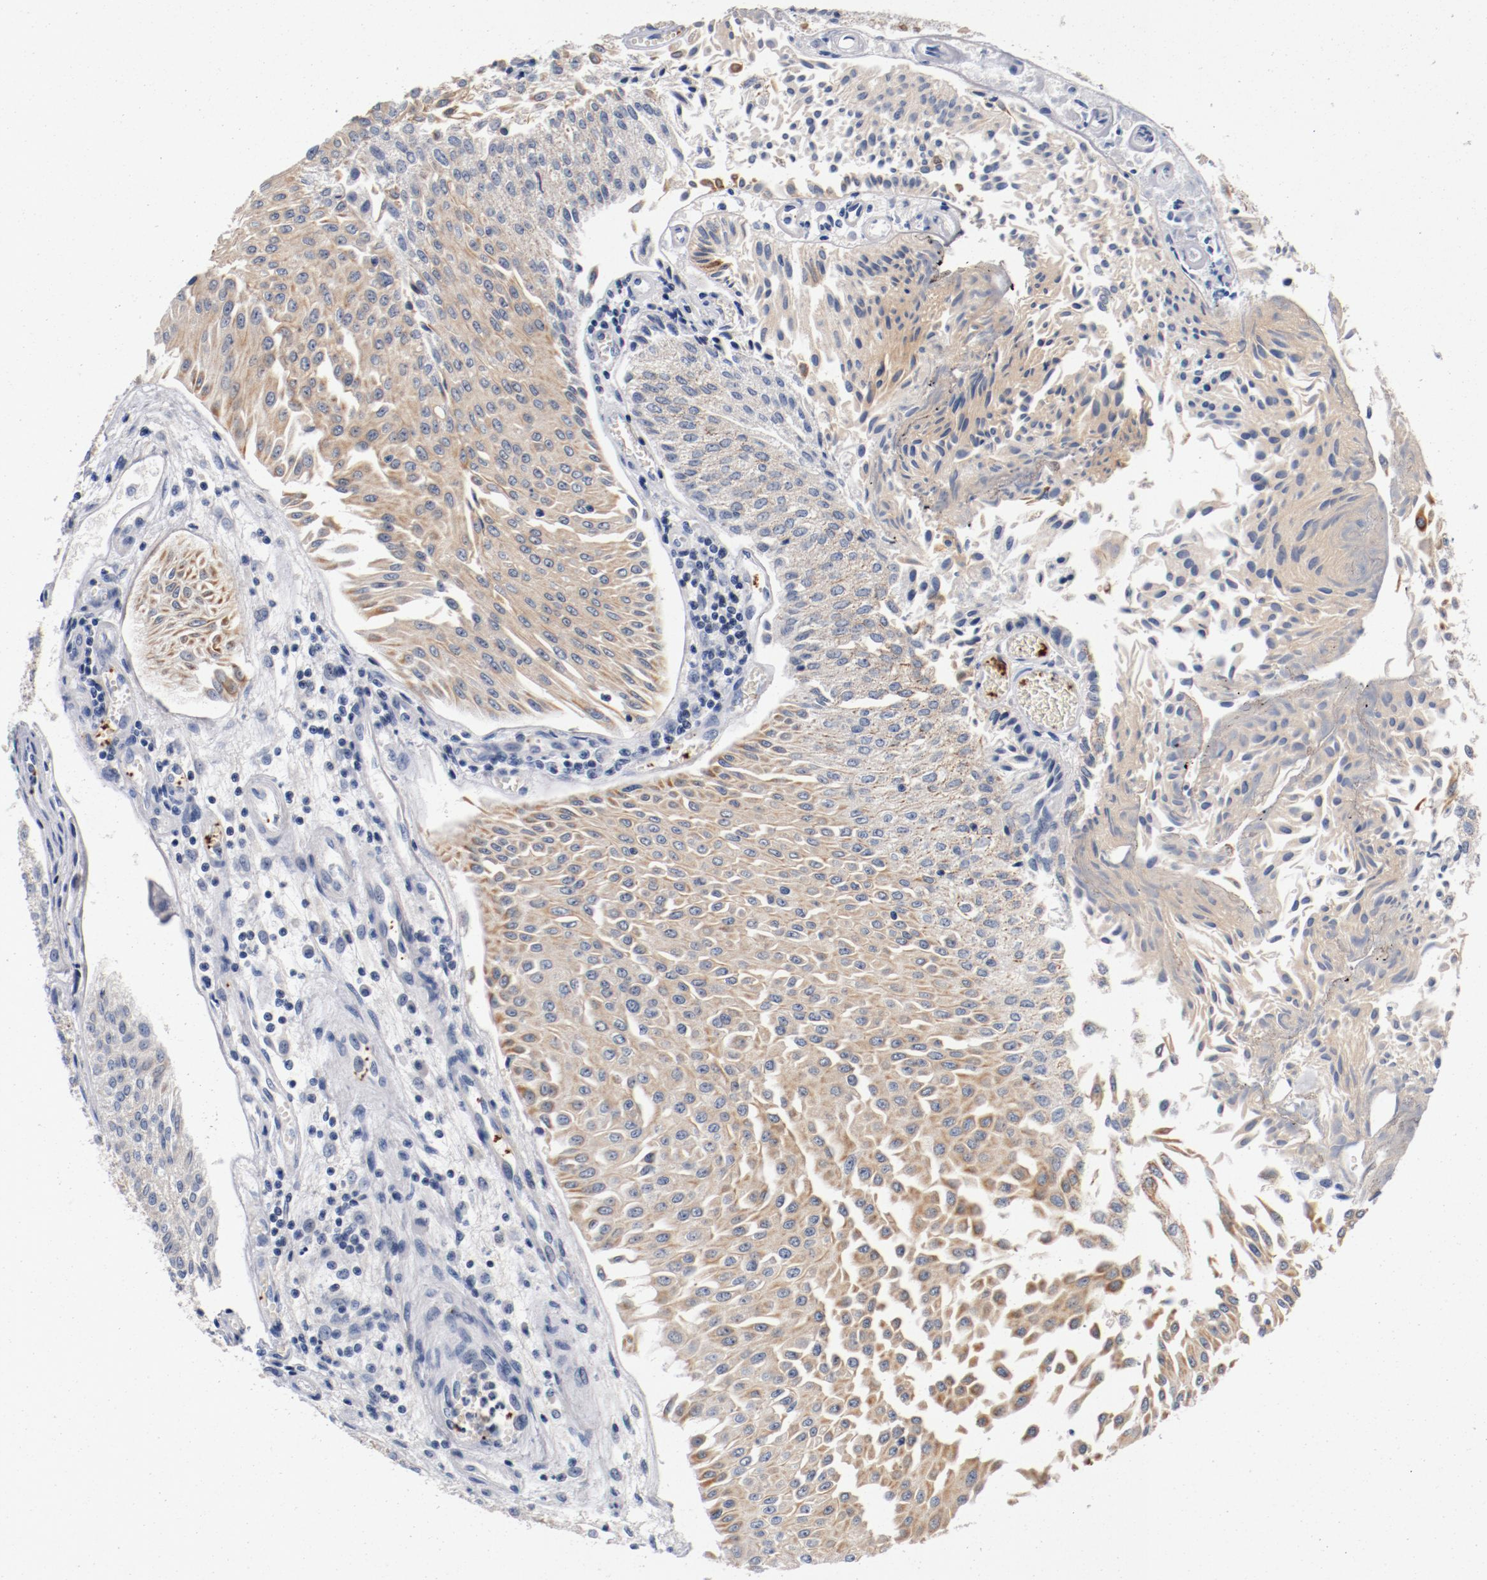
{"staining": {"intensity": "moderate", "quantity": ">75%", "location": "cytoplasmic/membranous"}, "tissue": "urothelial cancer", "cell_type": "Tumor cells", "image_type": "cancer", "snomed": [{"axis": "morphology", "description": "Urothelial carcinoma, Low grade"}, {"axis": "topography", "description": "Urinary bladder"}], "caption": "Protein staining by IHC demonstrates moderate cytoplasmic/membranous staining in approximately >75% of tumor cells in urothelial cancer.", "gene": "PIM1", "patient": {"sex": "male", "age": 86}}